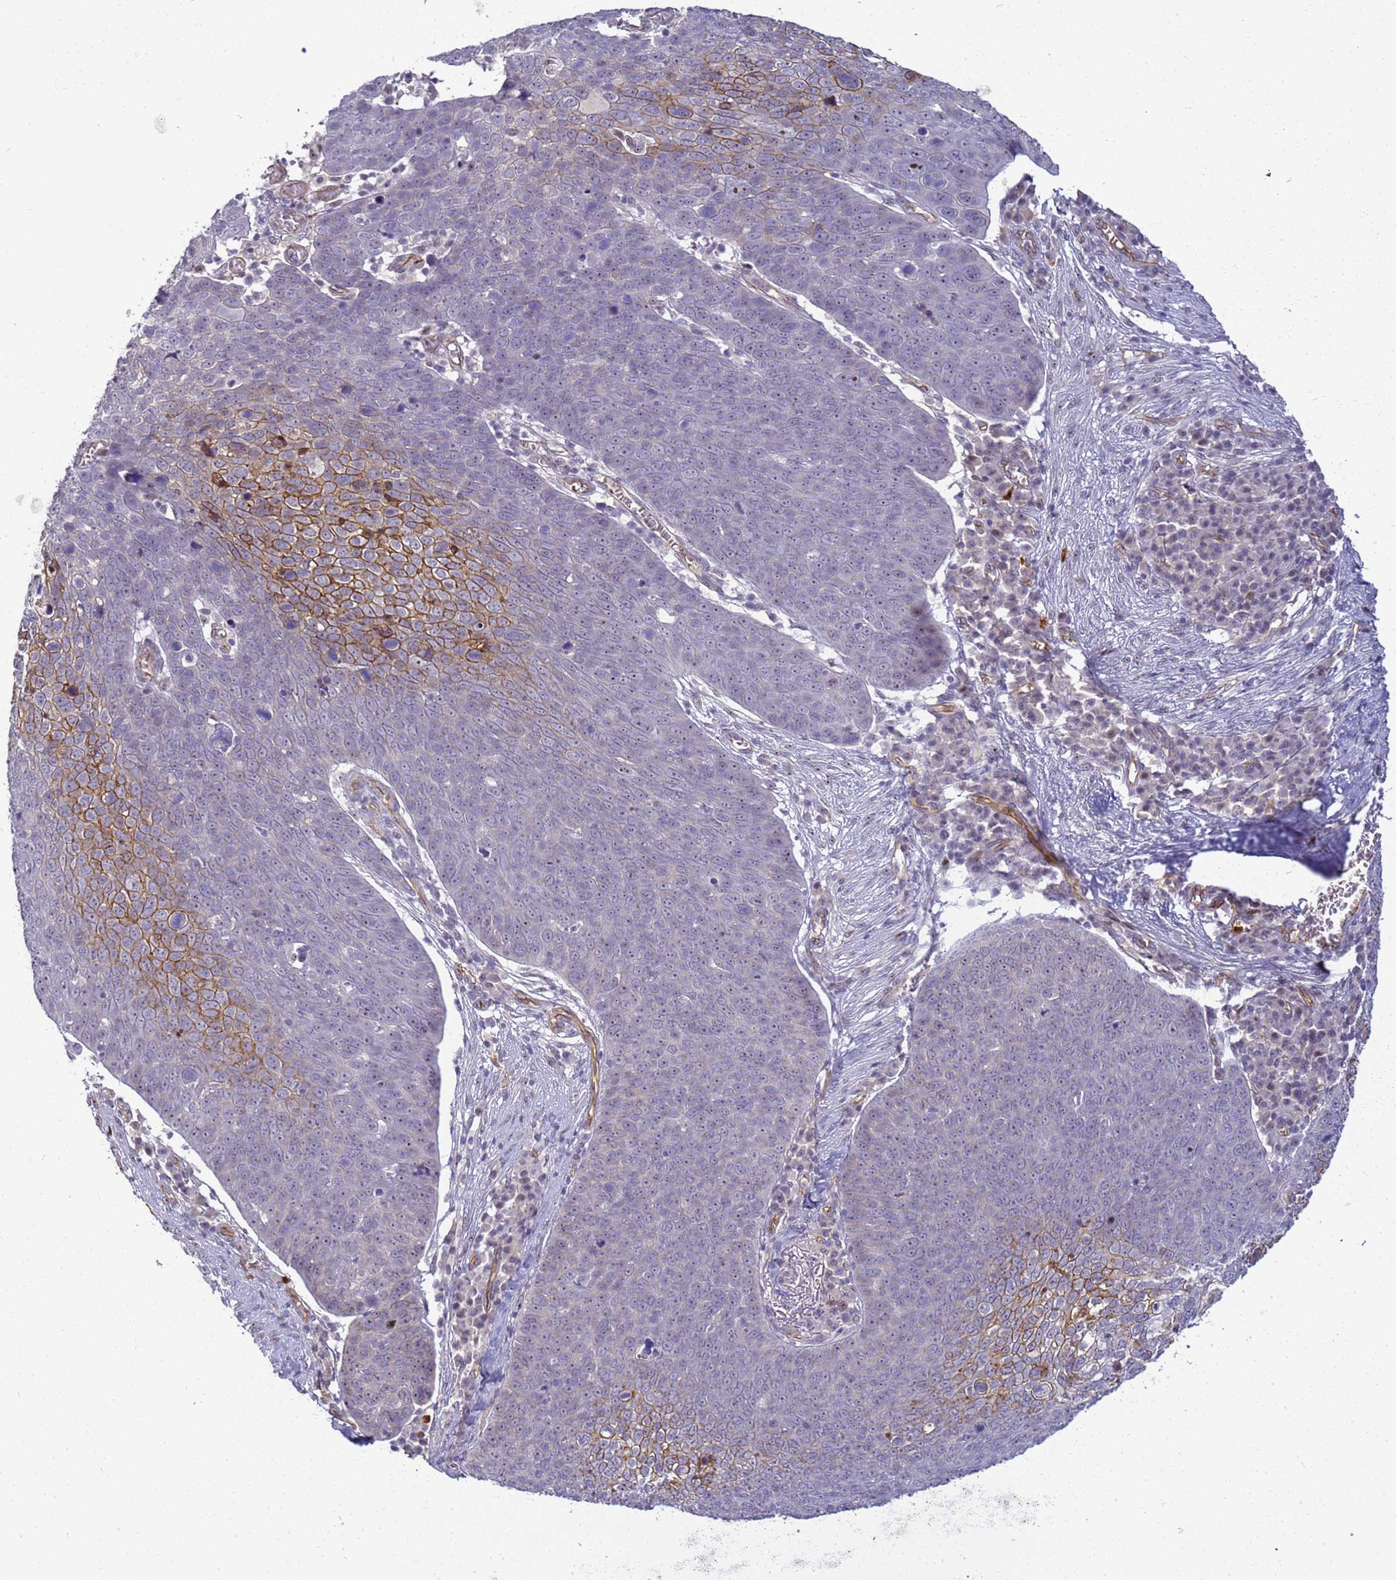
{"staining": {"intensity": "strong", "quantity": "<25%", "location": "cytoplasmic/membranous"}, "tissue": "skin cancer", "cell_type": "Tumor cells", "image_type": "cancer", "snomed": [{"axis": "morphology", "description": "Squamous cell carcinoma, NOS"}, {"axis": "topography", "description": "Skin"}], "caption": "Immunohistochemistry (DAB) staining of human skin cancer reveals strong cytoplasmic/membranous protein expression in about <25% of tumor cells.", "gene": "GON4L", "patient": {"sex": "male", "age": 71}}